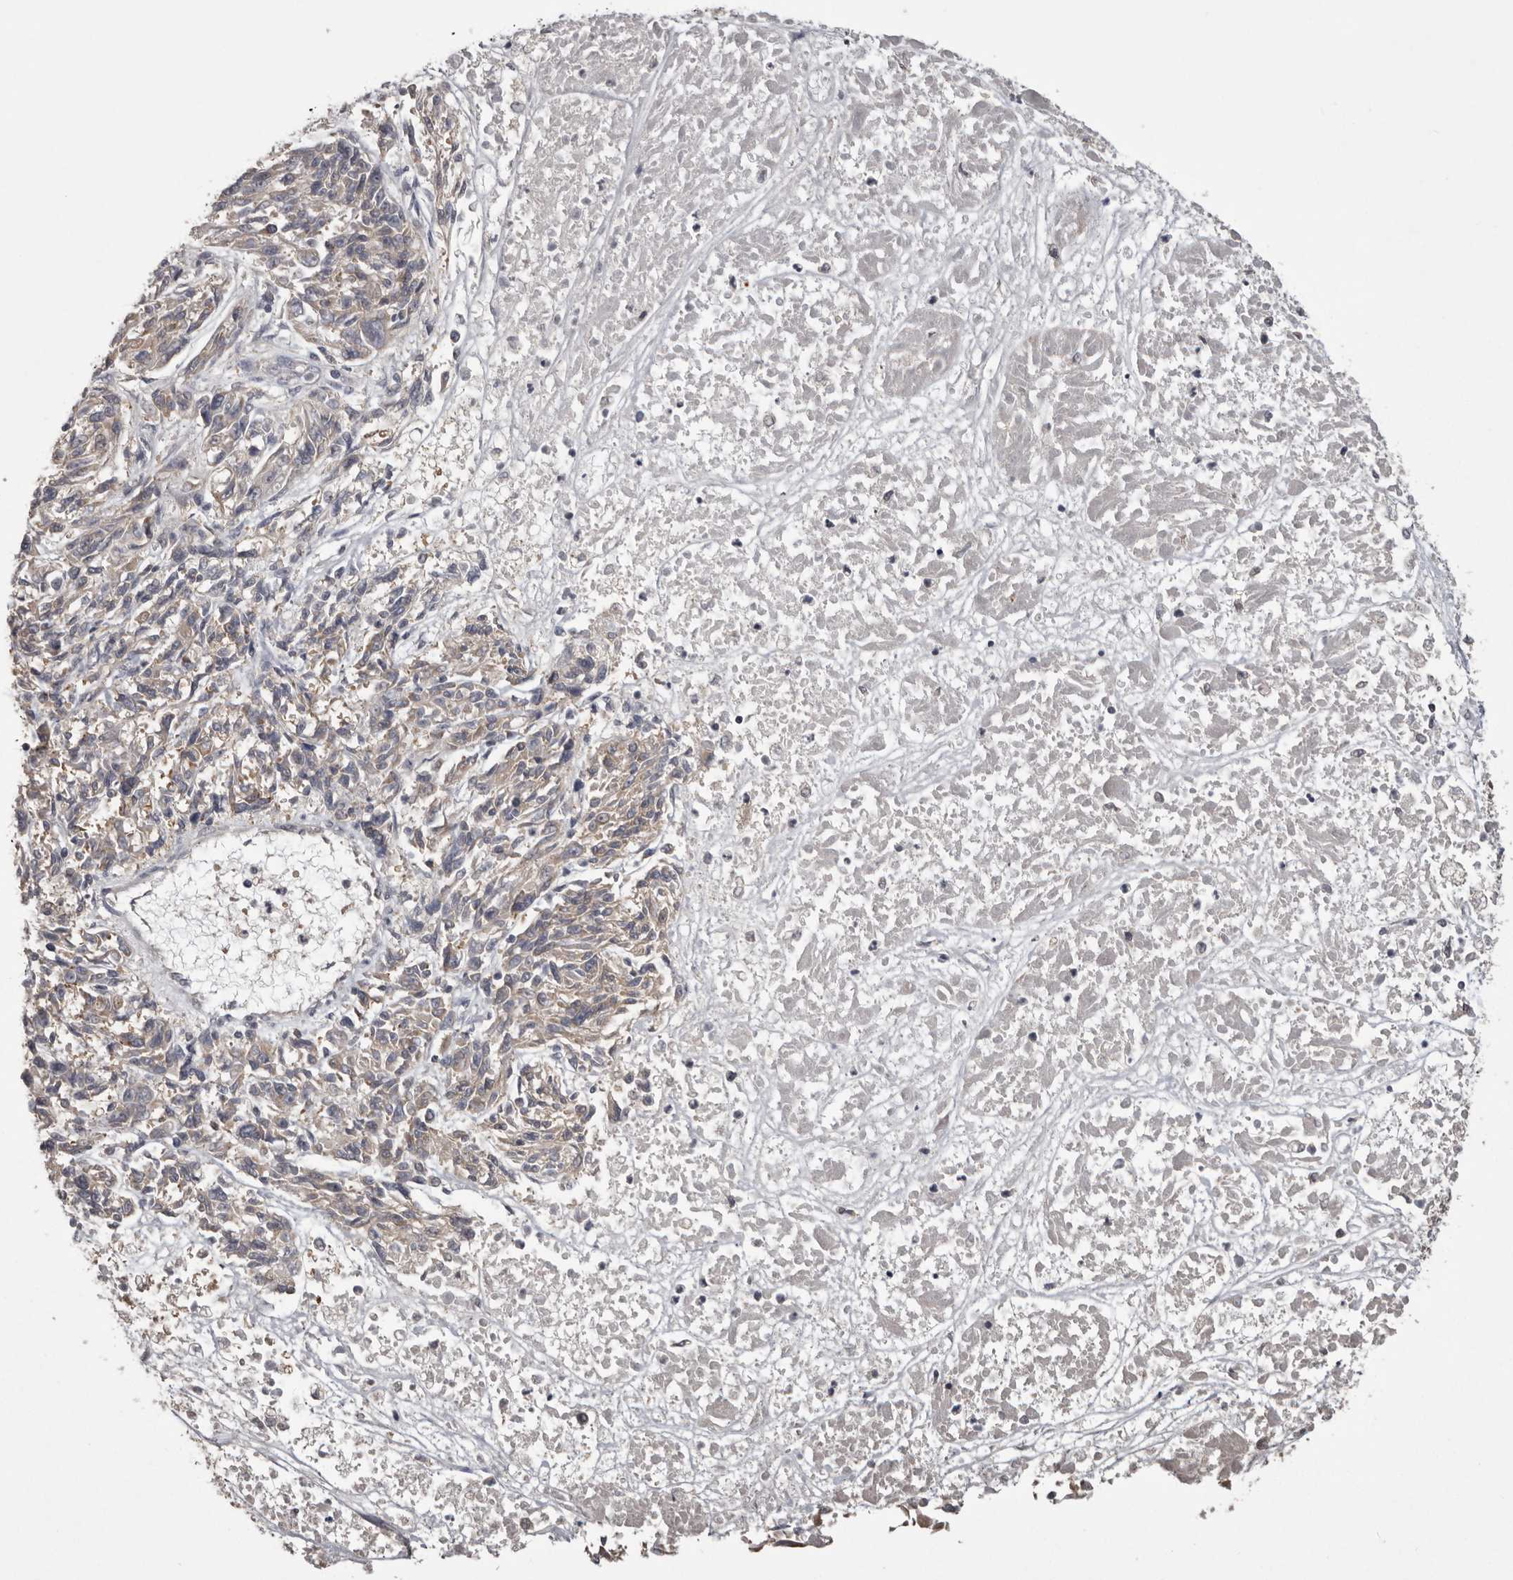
{"staining": {"intensity": "negative", "quantity": "none", "location": "none"}, "tissue": "melanoma", "cell_type": "Tumor cells", "image_type": "cancer", "snomed": [{"axis": "morphology", "description": "Malignant melanoma, NOS"}, {"axis": "topography", "description": "Skin"}], "caption": "Image shows no protein positivity in tumor cells of melanoma tissue.", "gene": "DARS1", "patient": {"sex": "male", "age": 53}}